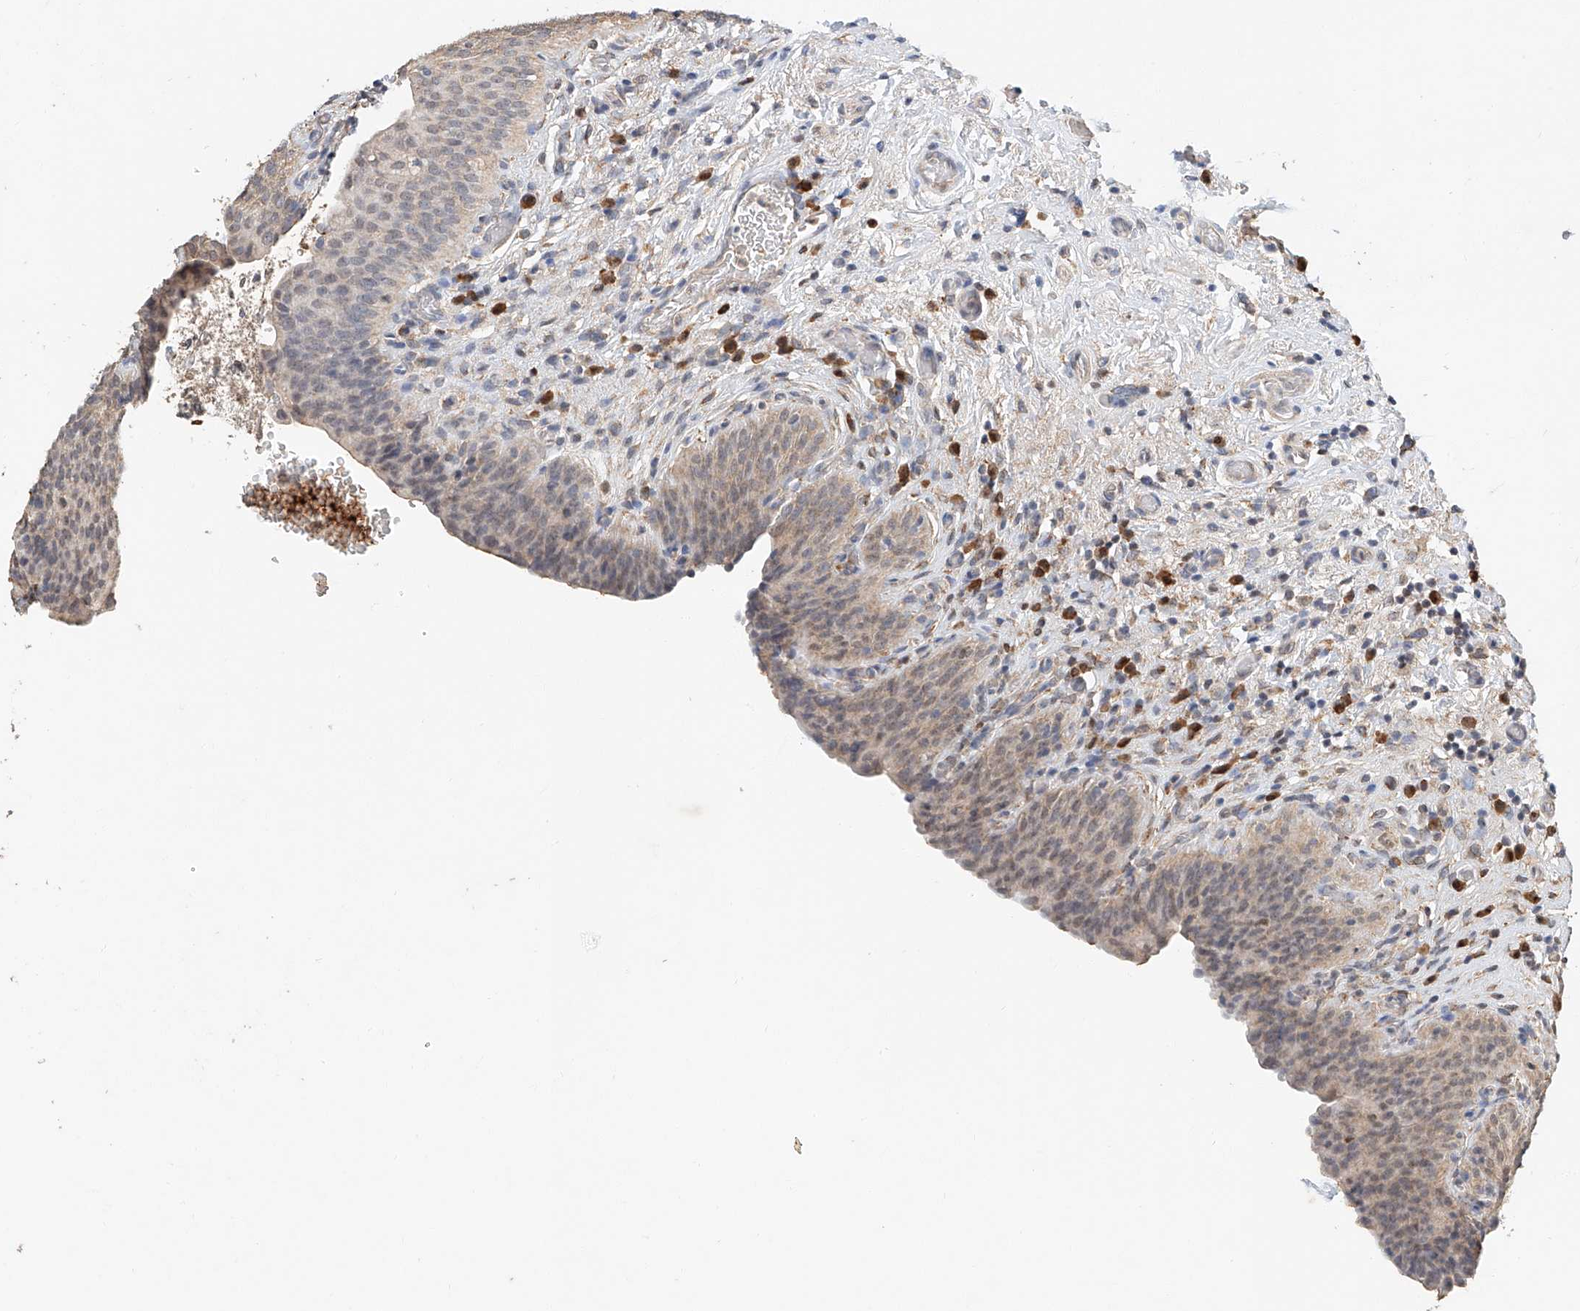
{"staining": {"intensity": "moderate", "quantity": "<25%", "location": "nuclear"}, "tissue": "urinary bladder", "cell_type": "Urothelial cells", "image_type": "normal", "snomed": [{"axis": "morphology", "description": "Normal tissue, NOS"}, {"axis": "topography", "description": "Urinary bladder"}], "caption": "Approximately <25% of urothelial cells in unremarkable urinary bladder display moderate nuclear protein staining as visualized by brown immunohistochemical staining.", "gene": "CTDP1", "patient": {"sex": "male", "age": 83}}